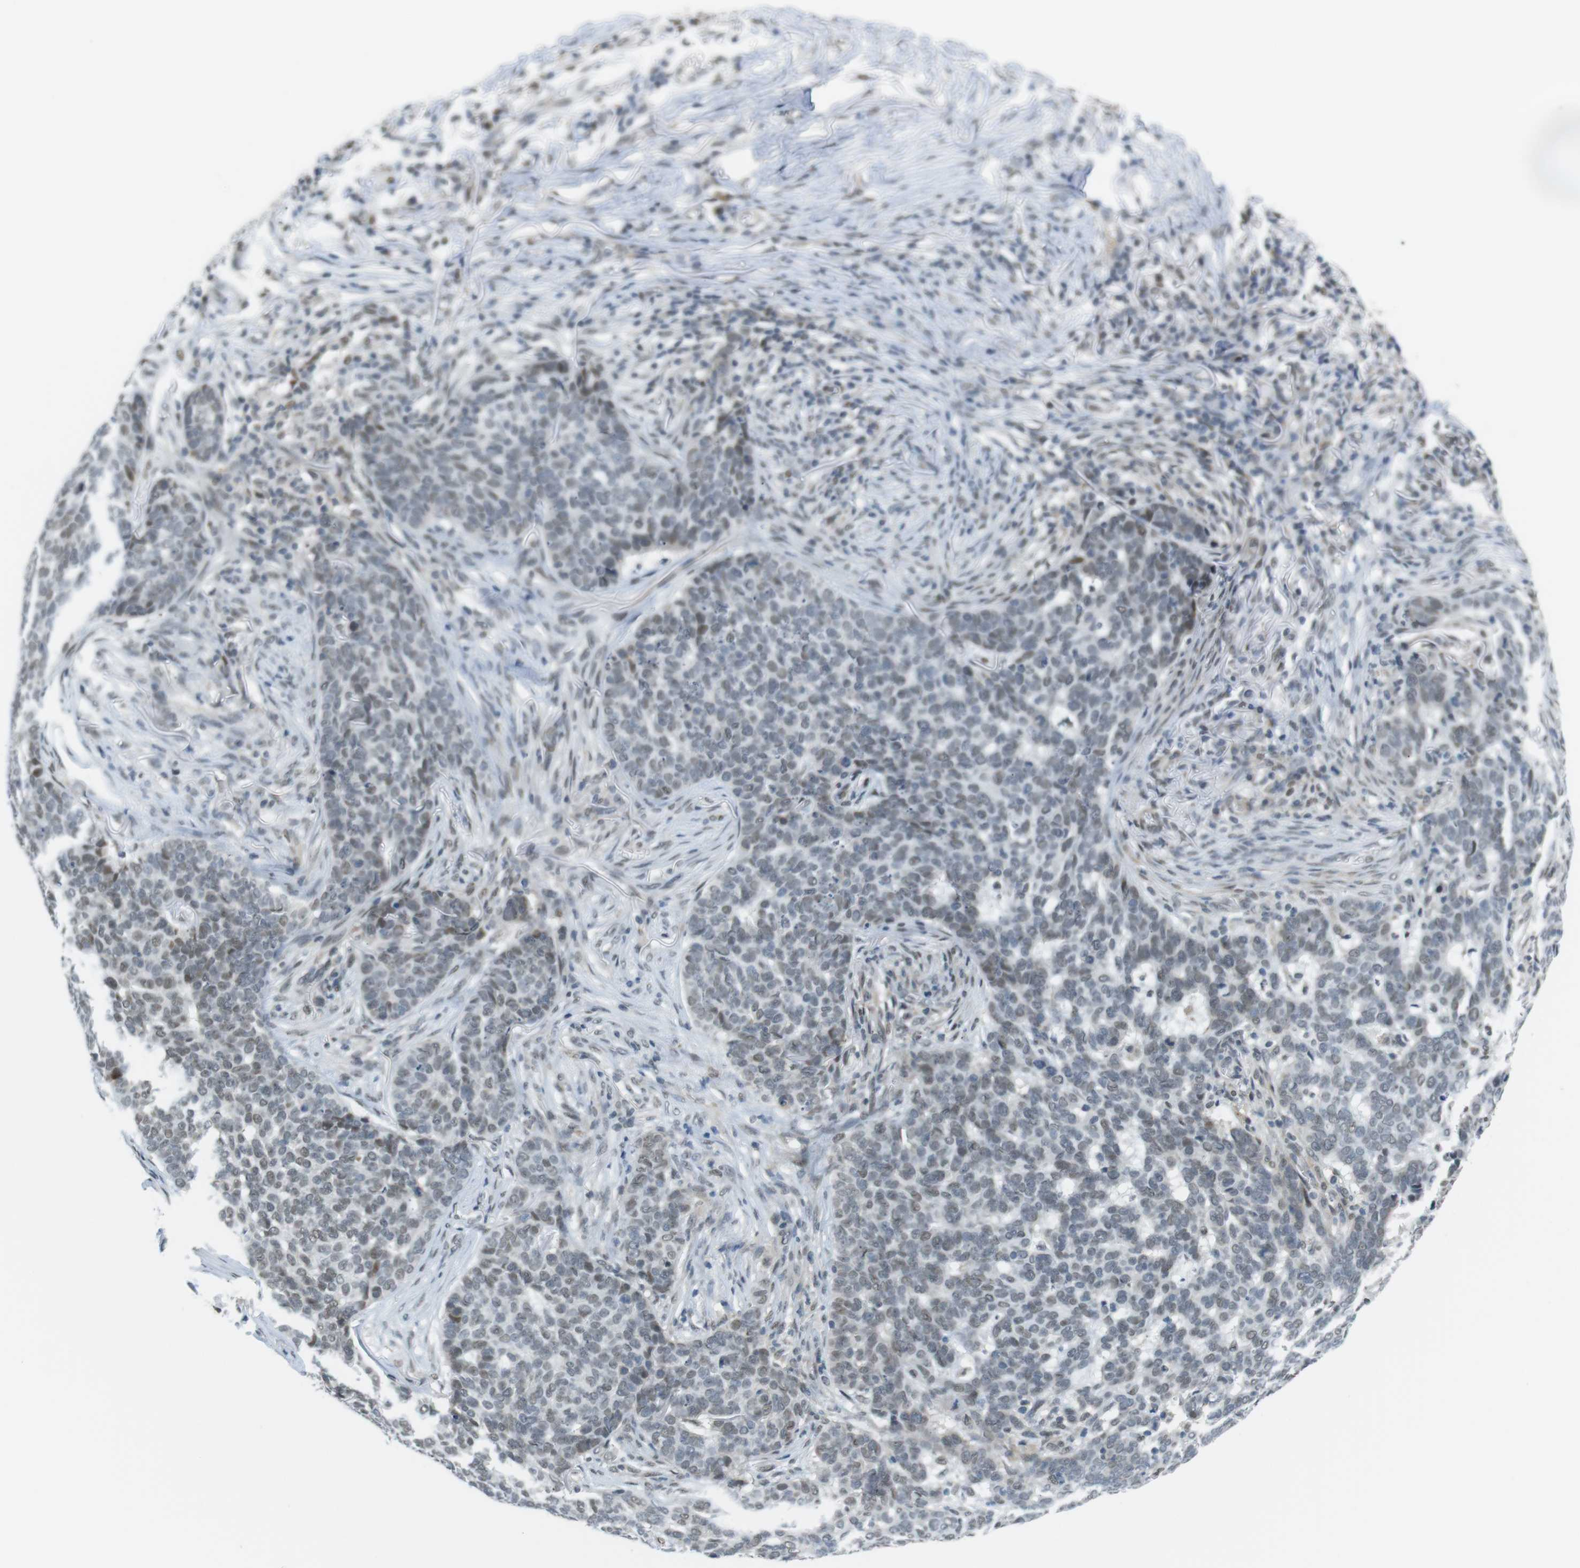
{"staining": {"intensity": "weak", "quantity": "<25%", "location": "nuclear"}, "tissue": "skin cancer", "cell_type": "Tumor cells", "image_type": "cancer", "snomed": [{"axis": "morphology", "description": "Basal cell carcinoma"}, {"axis": "topography", "description": "Skin"}], "caption": "This is an immunohistochemistry image of skin basal cell carcinoma. There is no positivity in tumor cells.", "gene": "USP7", "patient": {"sex": "male", "age": 85}}